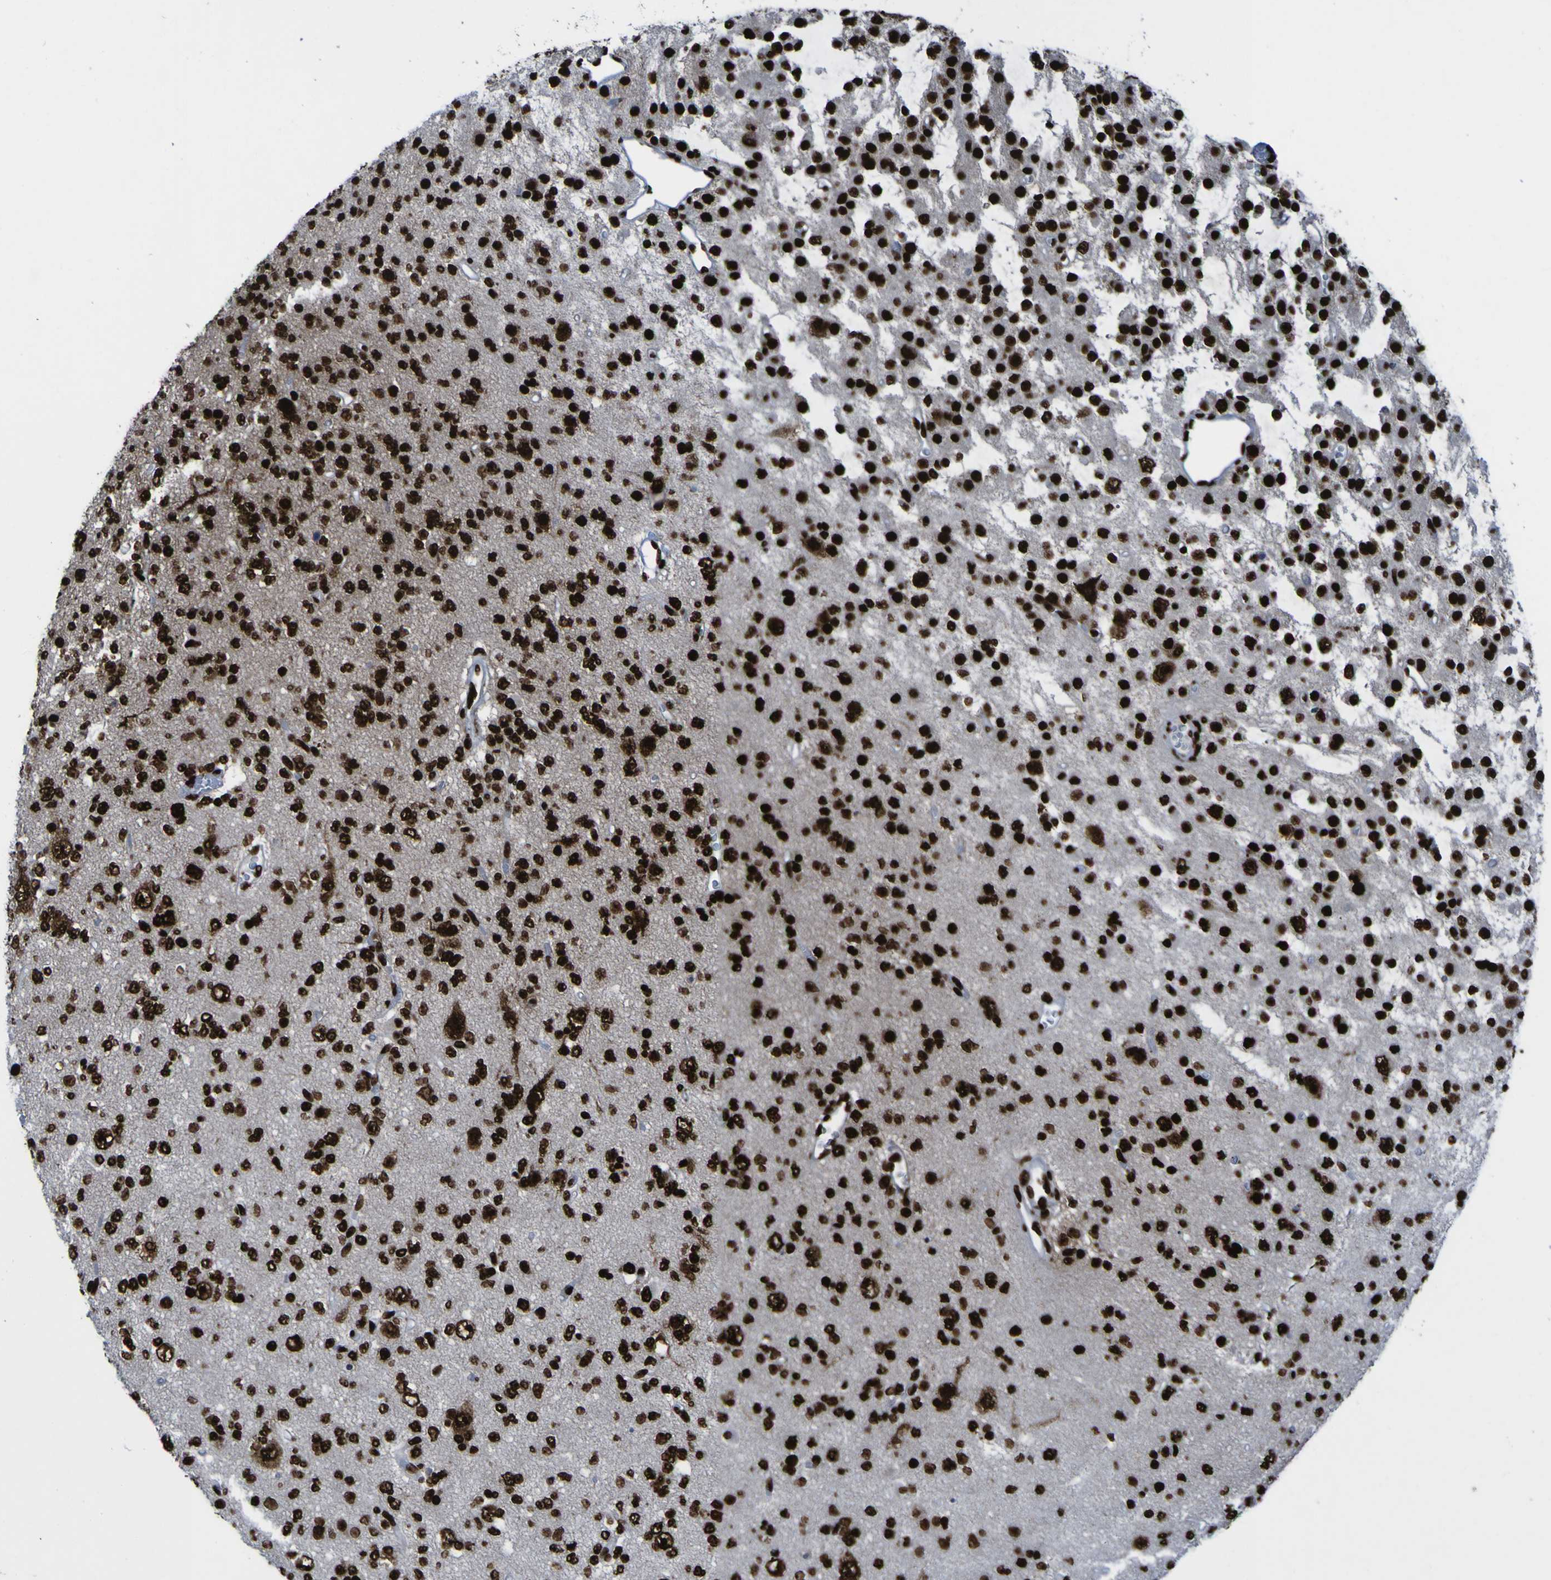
{"staining": {"intensity": "strong", "quantity": ">75%", "location": "nuclear"}, "tissue": "glioma", "cell_type": "Tumor cells", "image_type": "cancer", "snomed": [{"axis": "morphology", "description": "Glioma, malignant, Low grade"}, {"axis": "topography", "description": "Brain"}], "caption": "The micrograph demonstrates staining of malignant glioma (low-grade), revealing strong nuclear protein staining (brown color) within tumor cells.", "gene": "NPM1", "patient": {"sex": "male", "age": 38}}